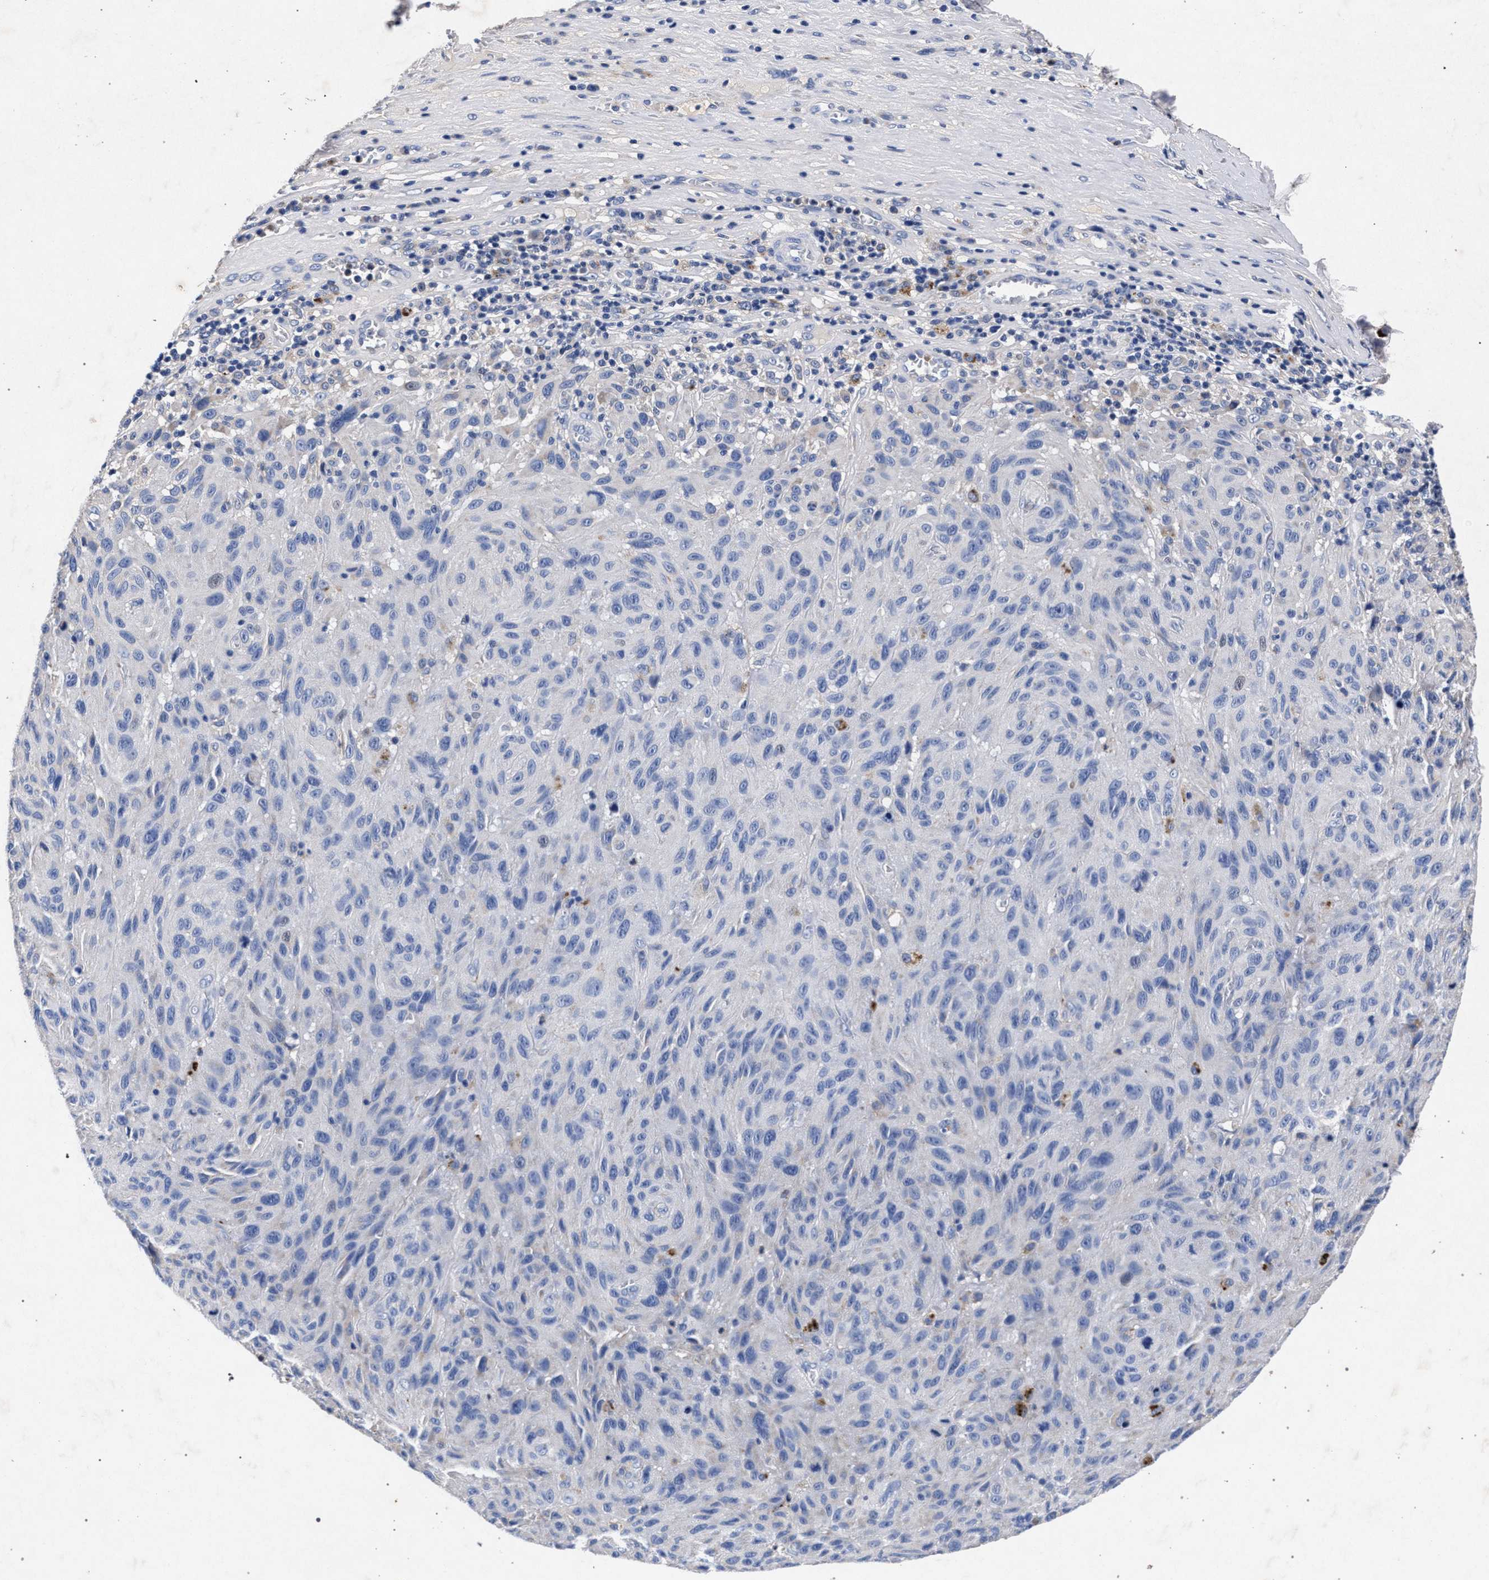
{"staining": {"intensity": "negative", "quantity": "none", "location": "none"}, "tissue": "melanoma", "cell_type": "Tumor cells", "image_type": "cancer", "snomed": [{"axis": "morphology", "description": "Malignant melanoma, NOS"}, {"axis": "topography", "description": "Skin"}], "caption": "The histopathology image reveals no staining of tumor cells in malignant melanoma.", "gene": "HSD17B14", "patient": {"sex": "male", "age": 66}}